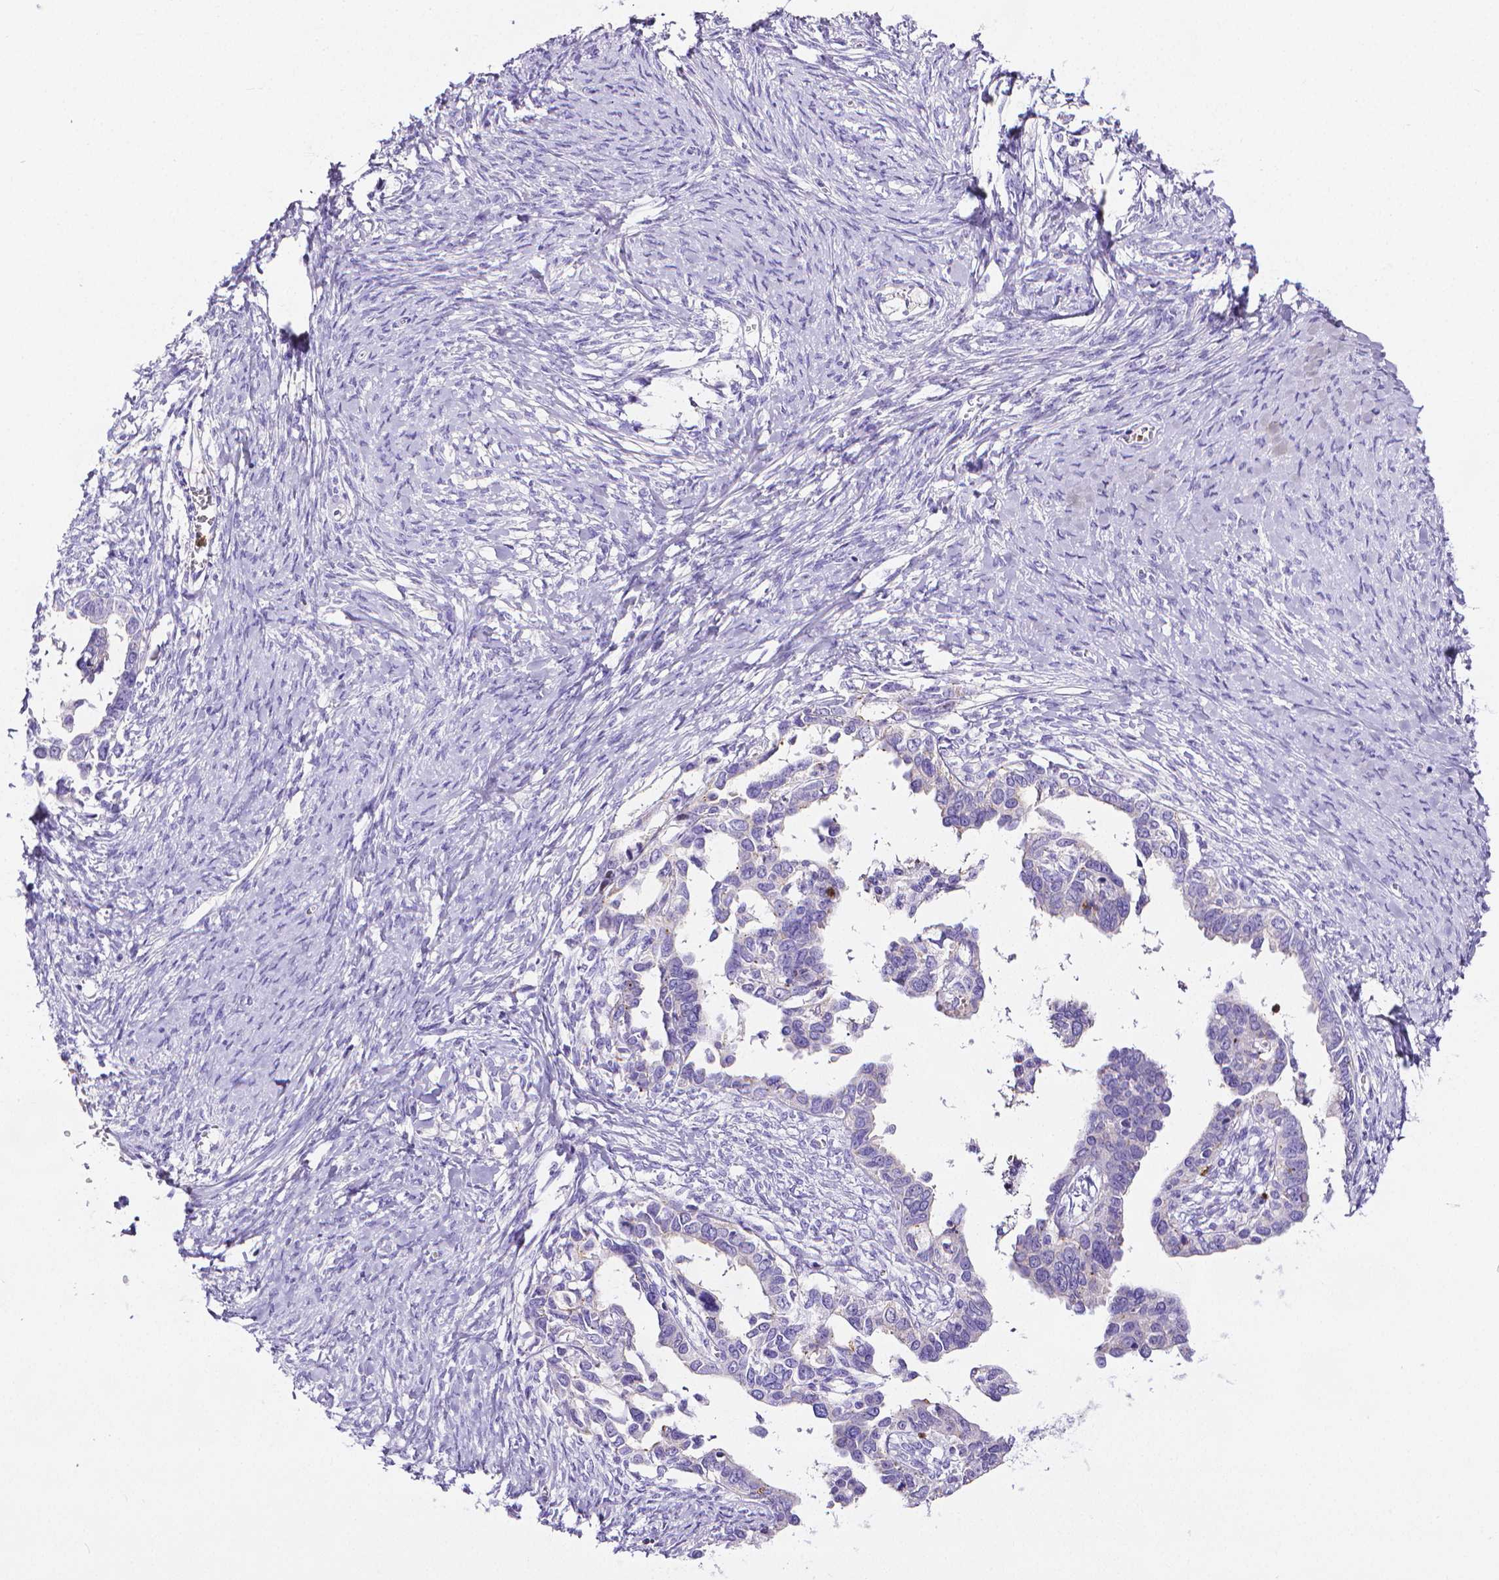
{"staining": {"intensity": "negative", "quantity": "none", "location": "none"}, "tissue": "ovarian cancer", "cell_type": "Tumor cells", "image_type": "cancer", "snomed": [{"axis": "morphology", "description": "Cystadenocarcinoma, serous, NOS"}, {"axis": "topography", "description": "Ovary"}], "caption": "A micrograph of ovarian serous cystadenocarcinoma stained for a protein shows no brown staining in tumor cells.", "gene": "MMP9", "patient": {"sex": "female", "age": 69}}